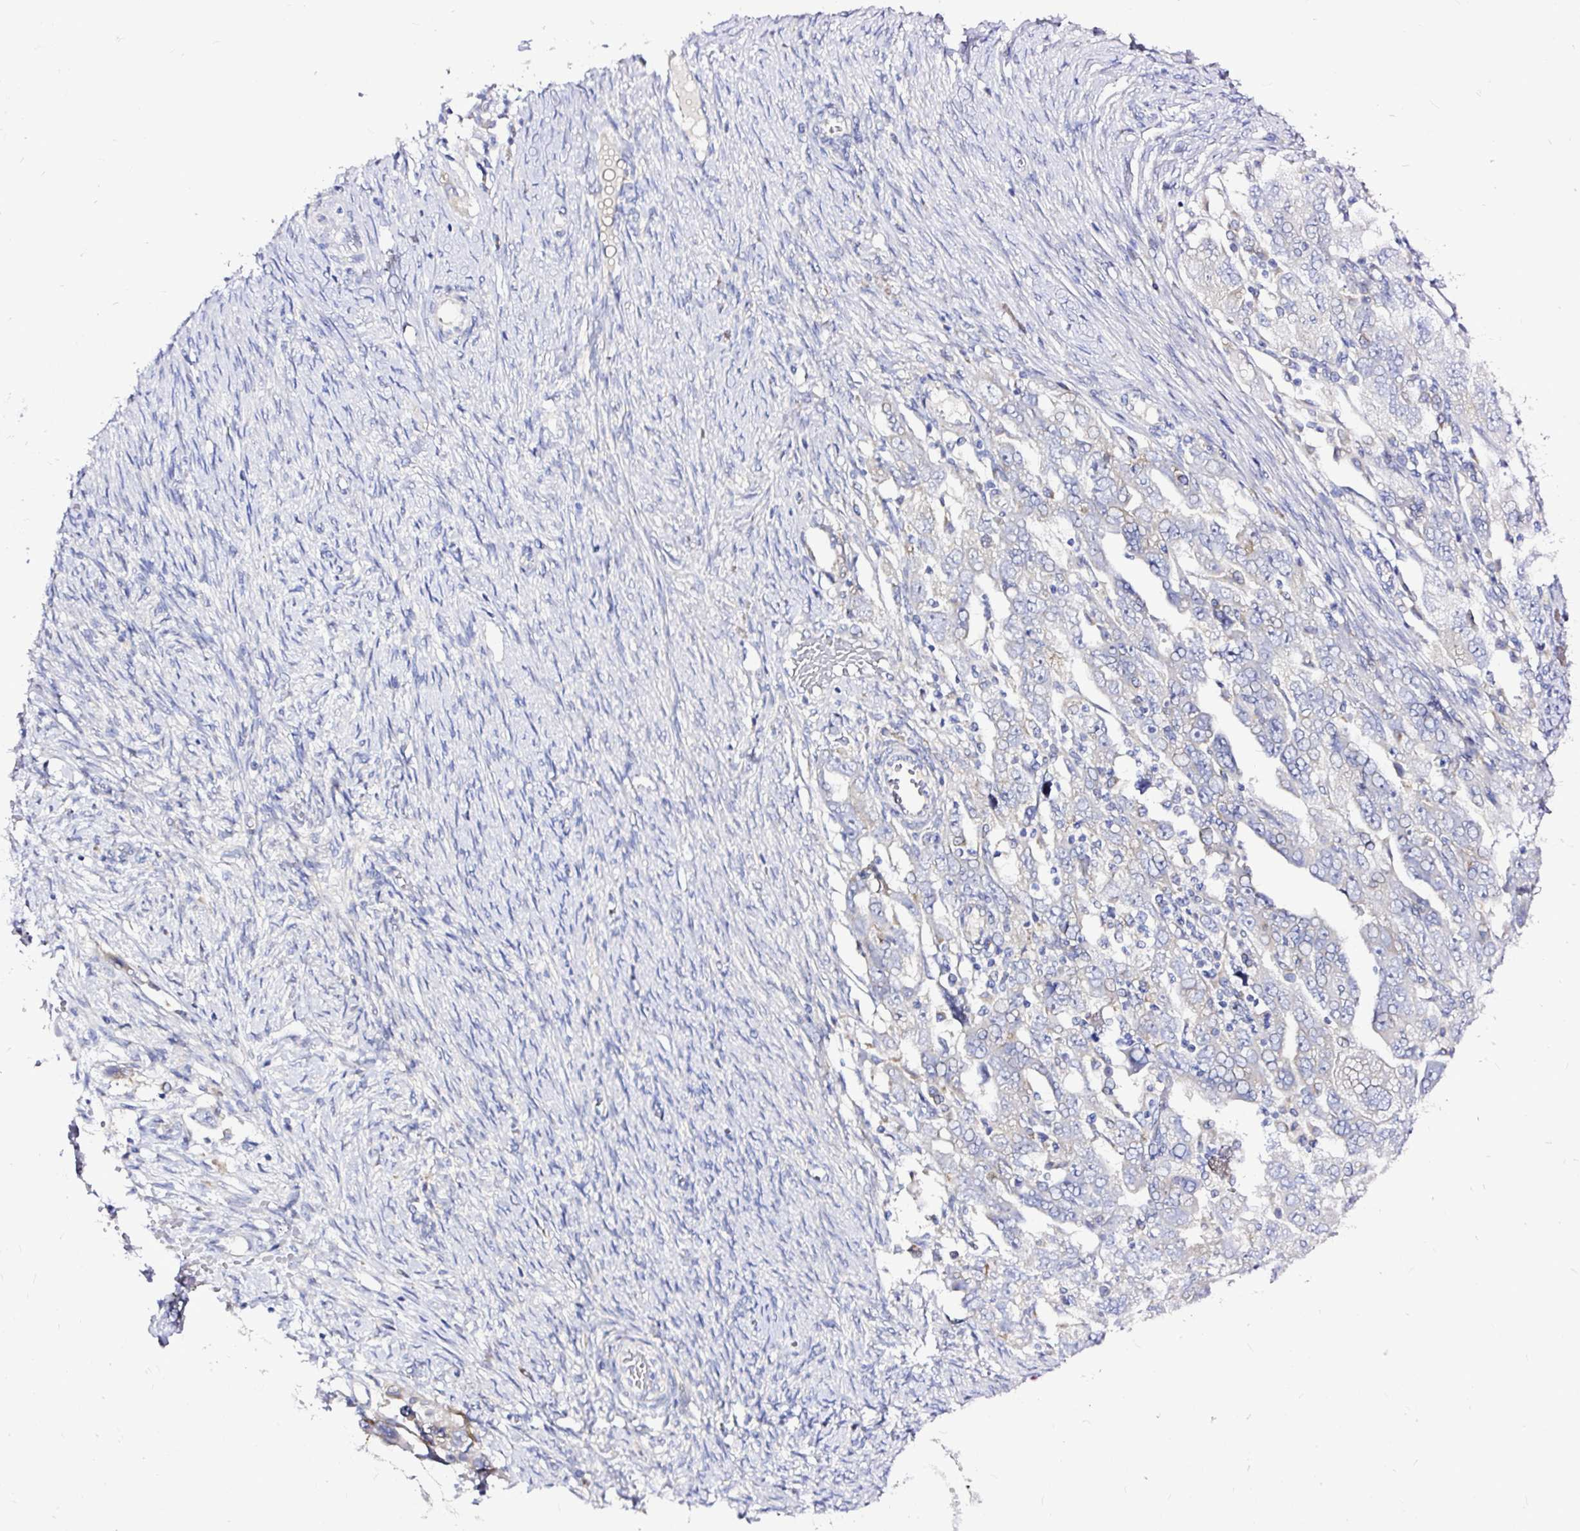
{"staining": {"intensity": "negative", "quantity": "none", "location": "none"}, "tissue": "ovarian cancer", "cell_type": "Tumor cells", "image_type": "cancer", "snomed": [{"axis": "morphology", "description": "Carcinoma, NOS"}, {"axis": "morphology", "description": "Cystadenocarcinoma, serous, NOS"}, {"axis": "topography", "description": "Ovary"}], "caption": "Tumor cells show no significant positivity in carcinoma (ovarian).", "gene": "AMFR", "patient": {"sex": "female", "age": 69}}